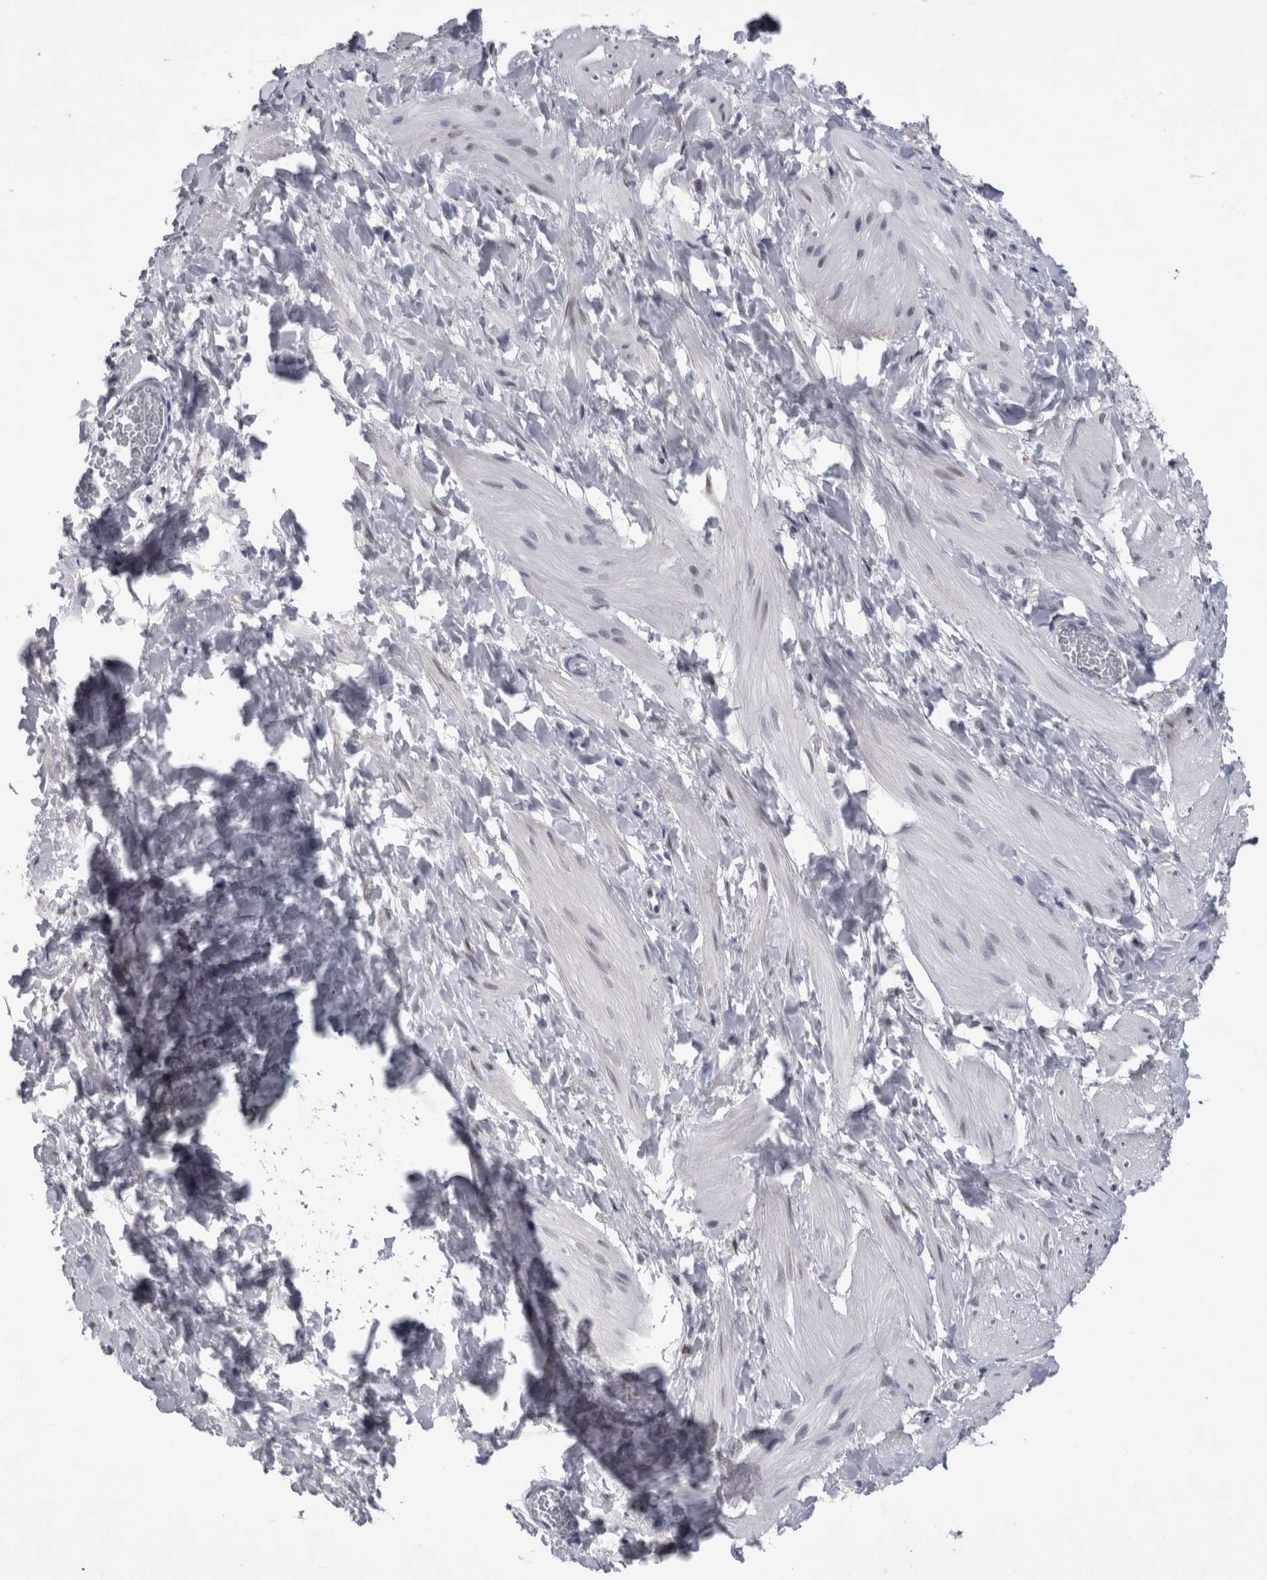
{"staining": {"intensity": "negative", "quantity": "none", "location": "none"}, "tissue": "smooth muscle", "cell_type": "Smooth muscle cells", "image_type": "normal", "snomed": [{"axis": "morphology", "description": "Normal tissue, NOS"}, {"axis": "topography", "description": "Smooth muscle"}], "caption": "DAB (3,3'-diaminobenzidine) immunohistochemical staining of unremarkable human smooth muscle displays no significant positivity in smooth muscle cells. (DAB (3,3'-diaminobenzidine) immunohistochemistry with hematoxylin counter stain).", "gene": "ACOT7", "patient": {"sex": "male", "age": 16}}